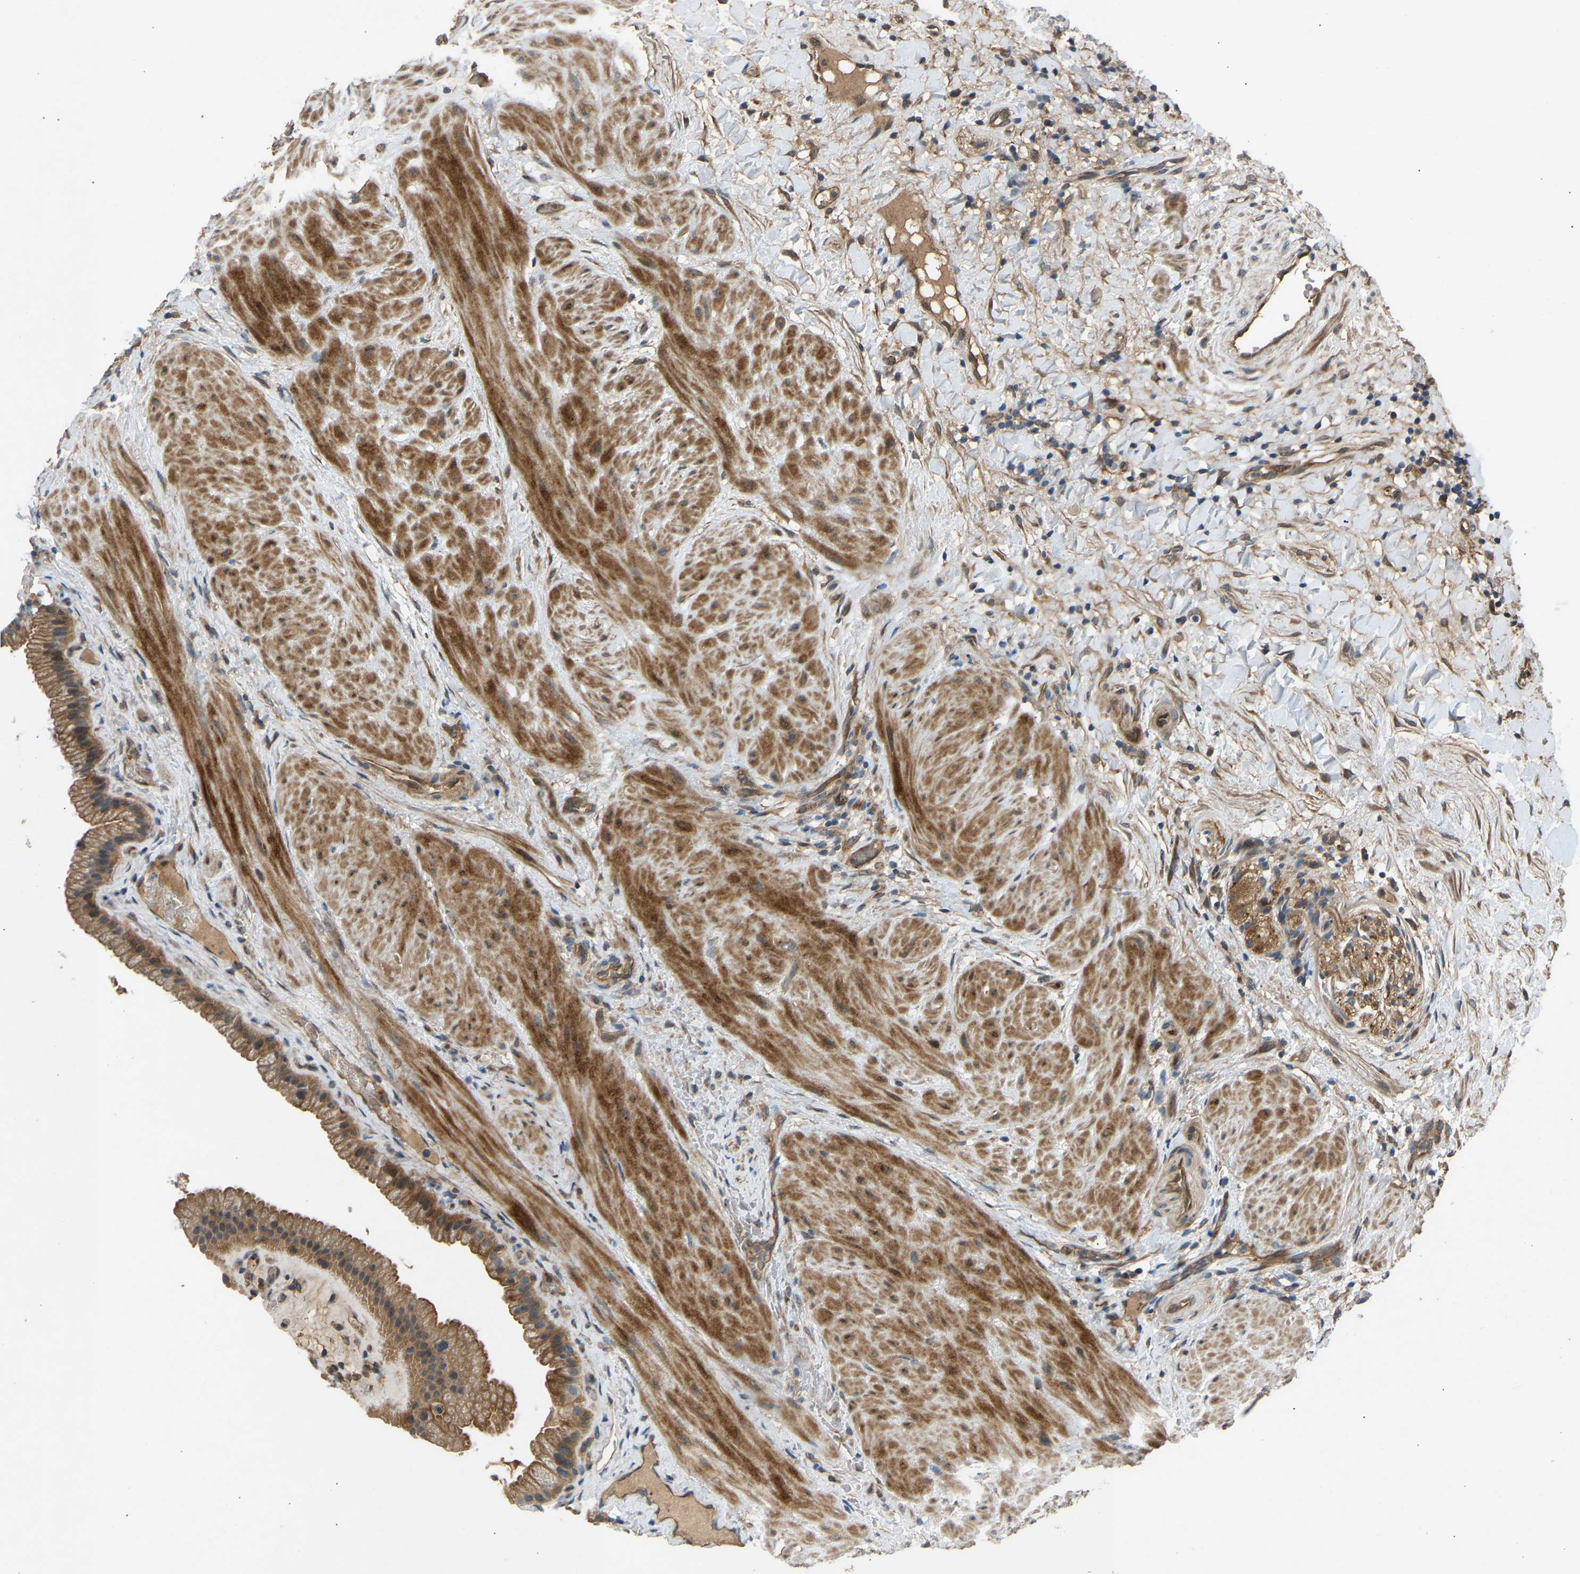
{"staining": {"intensity": "moderate", "quantity": ">75%", "location": "cytoplasmic/membranous"}, "tissue": "gallbladder", "cell_type": "Glandular cells", "image_type": "normal", "snomed": [{"axis": "morphology", "description": "Normal tissue, NOS"}, {"axis": "topography", "description": "Gallbladder"}], "caption": "Moderate cytoplasmic/membranous staining is seen in approximately >75% of glandular cells in benign gallbladder.", "gene": "GAS2L1", "patient": {"sex": "male", "age": 49}}